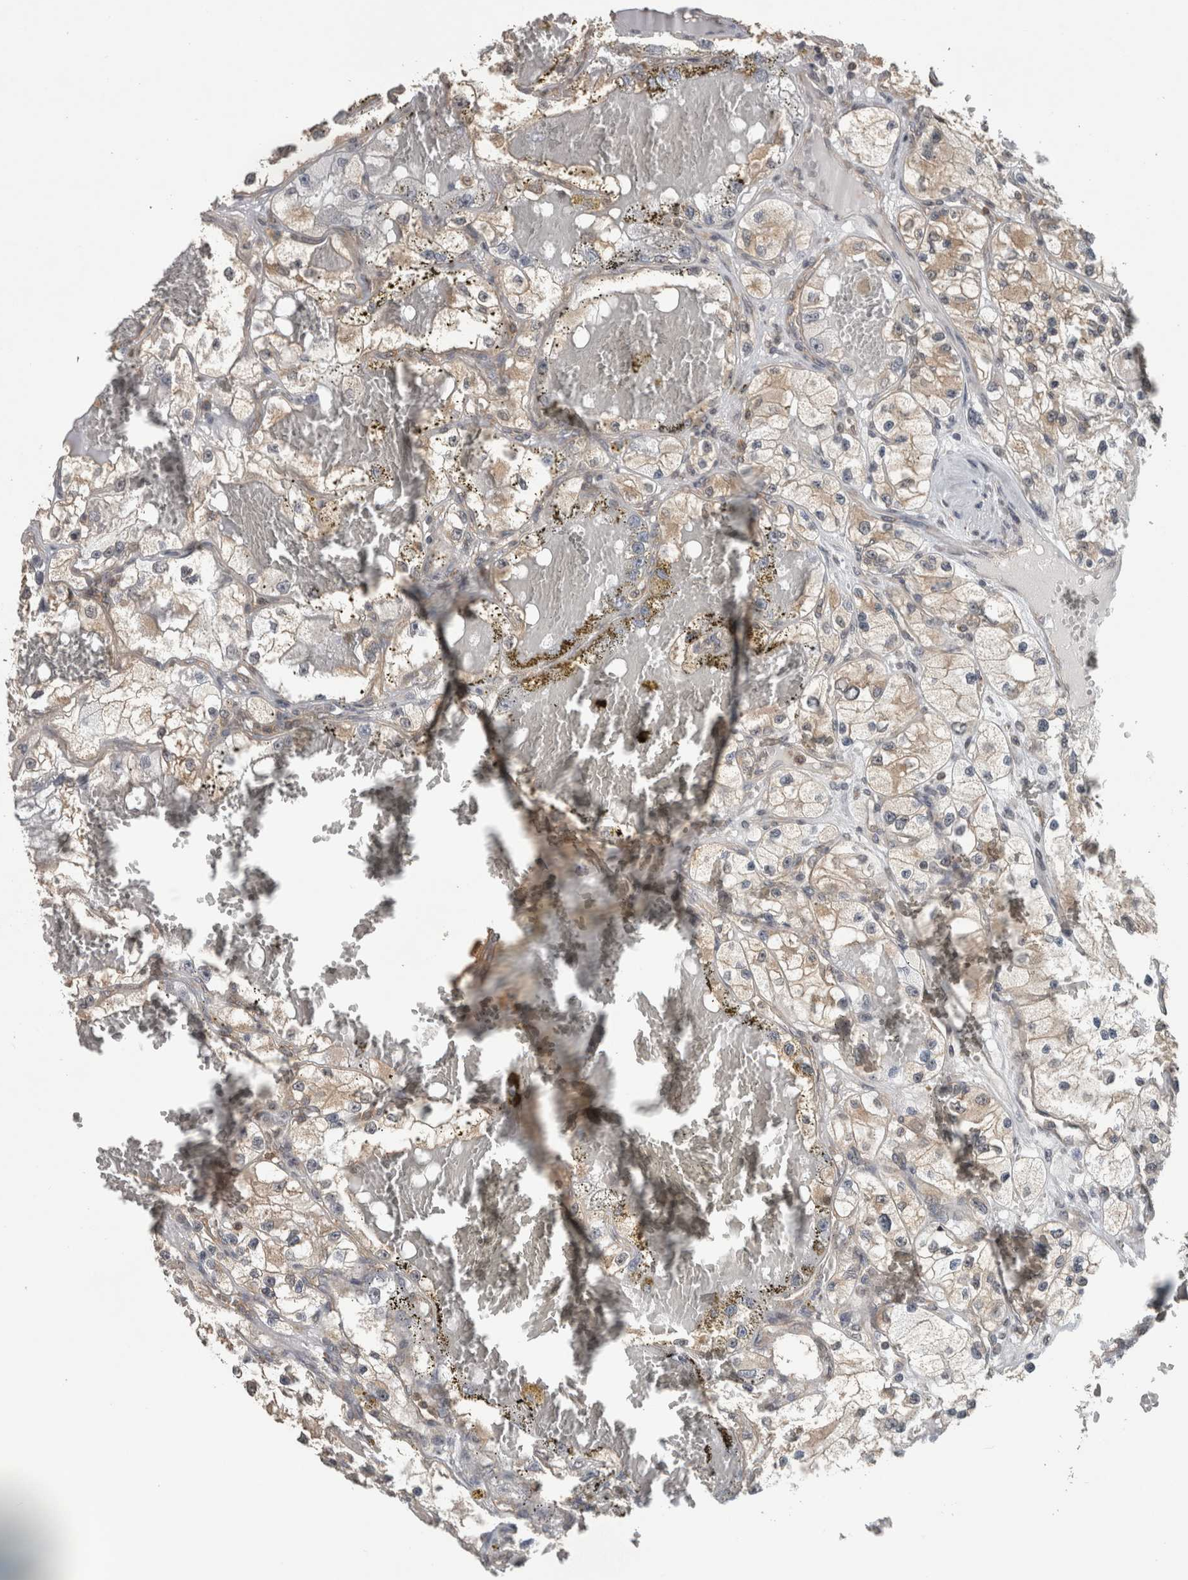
{"staining": {"intensity": "weak", "quantity": "<25%", "location": "cytoplasmic/membranous"}, "tissue": "renal cancer", "cell_type": "Tumor cells", "image_type": "cancer", "snomed": [{"axis": "morphology", "description": "Adenocarcinoma, NOS"}, {"axis": "topography", "description": "Kidney"}], "caption": "This is a histopathology image of immunohistochemistry (IHC) staining of renal cancer (adenocarcinoma), which shows no expression in tumor cells. (DAB immunohistochemistry (IHC) visualized using brightfield microscopy, high magnification).", "gene": "ATXN2", "patient": {"sex": "female", "age": 57}}